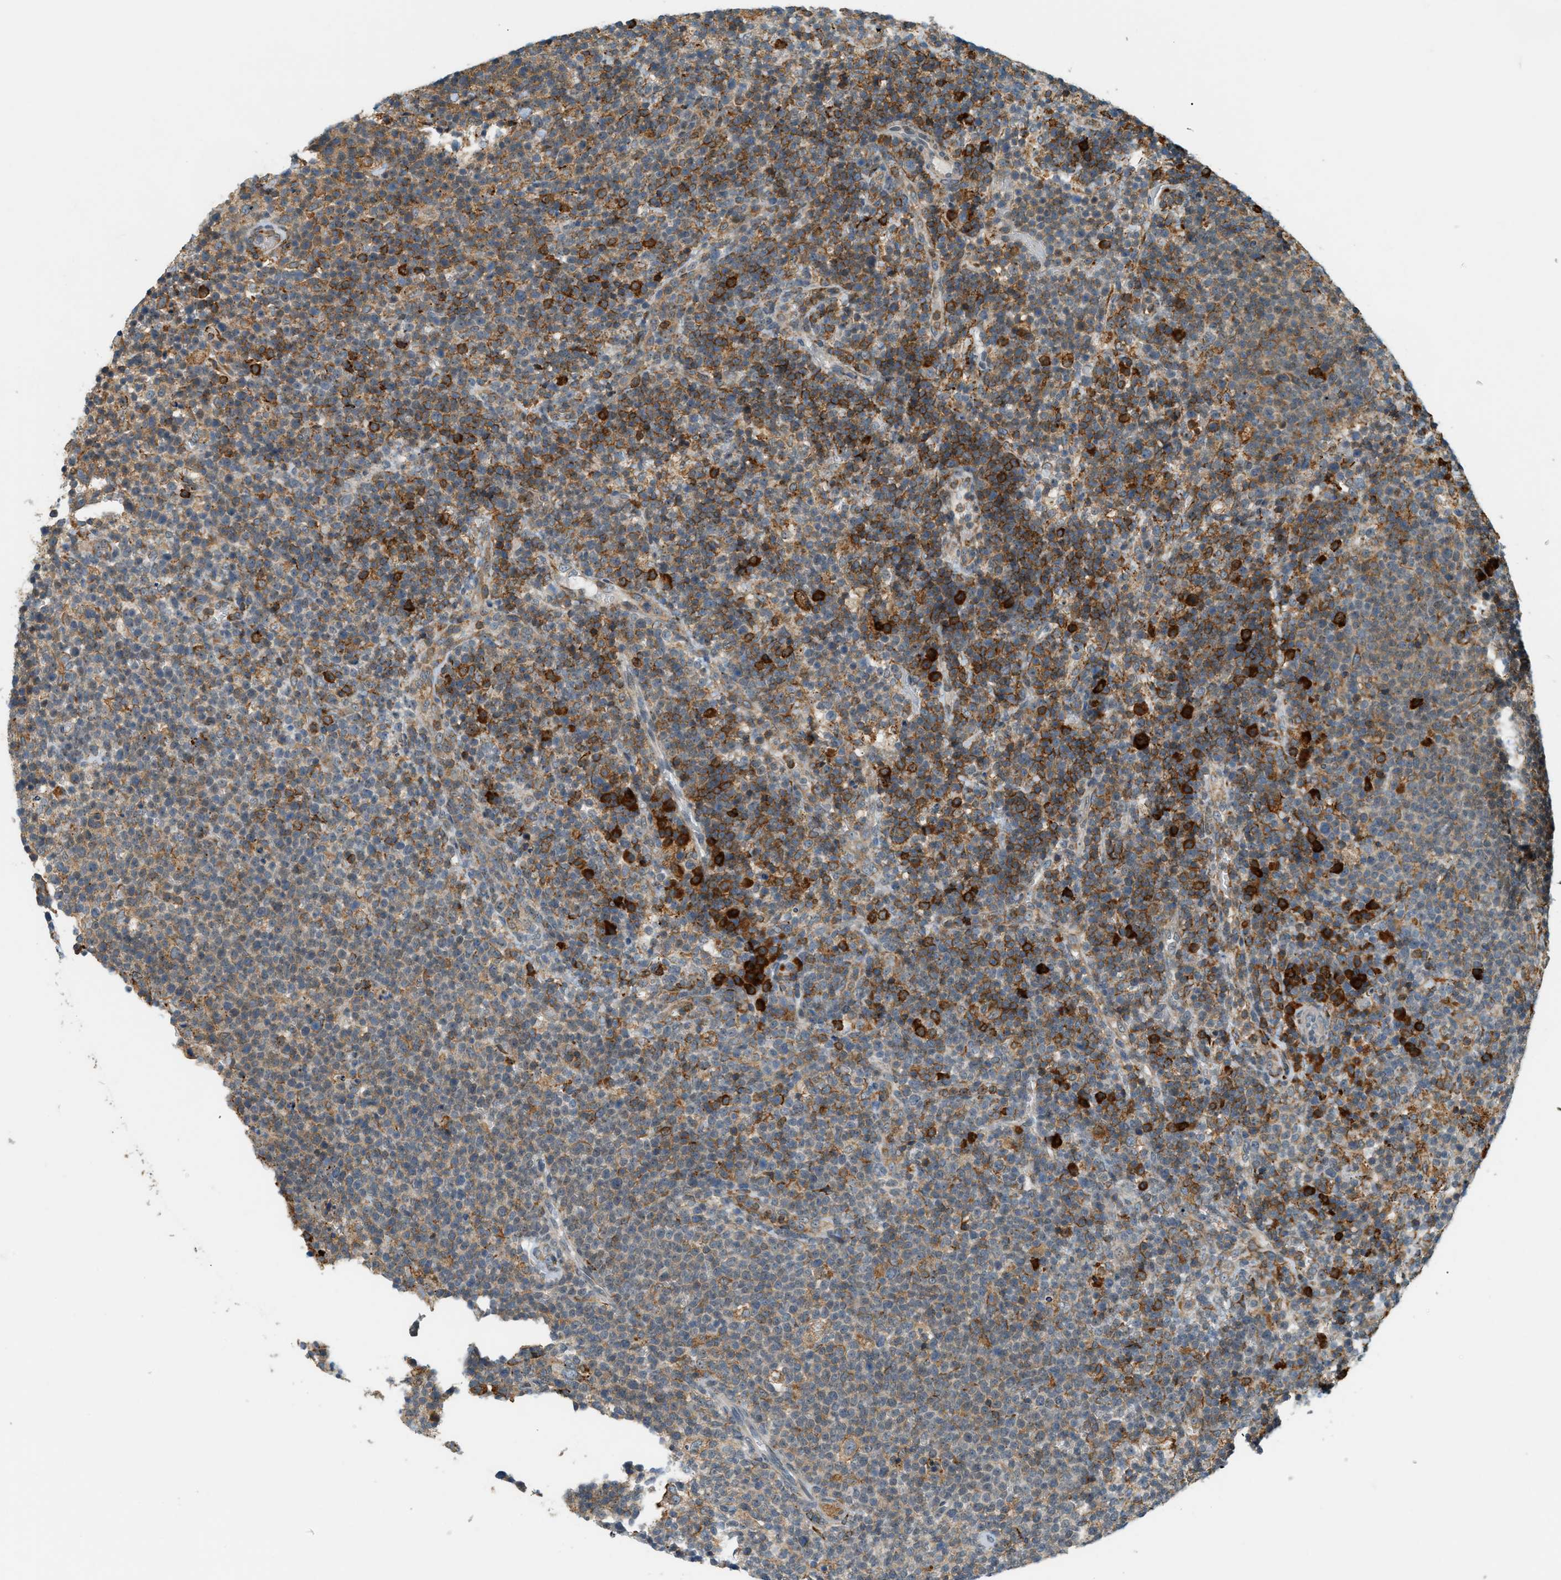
{"staining": {"intensity": "moderate", "quantity": "25%-75%", "location": "cytoplasmic/membranous"}, "tissue": "lymphoma", "cell_type": "Tumor cells", "image_type": "cancer", "snomed": [{"axis": "morphology", "description": "Malignant lymphoma, non-Hodgkin's type, High grade"}, {"axis": "topography", "description": "Lymph node"}], "caption": "A brown stain shows moderate cytoplasmic/membranous staining of a protein in malignant lymphoma, non-Hodgkin's type (high-grade) tumor cells. The staining was performed using DAB, with brown indicating positive protein expression. Nuclei are stained blue with hematoxylin.", "gene": "SEMA4D", "patient": {"sex": "male", "age": 61}}